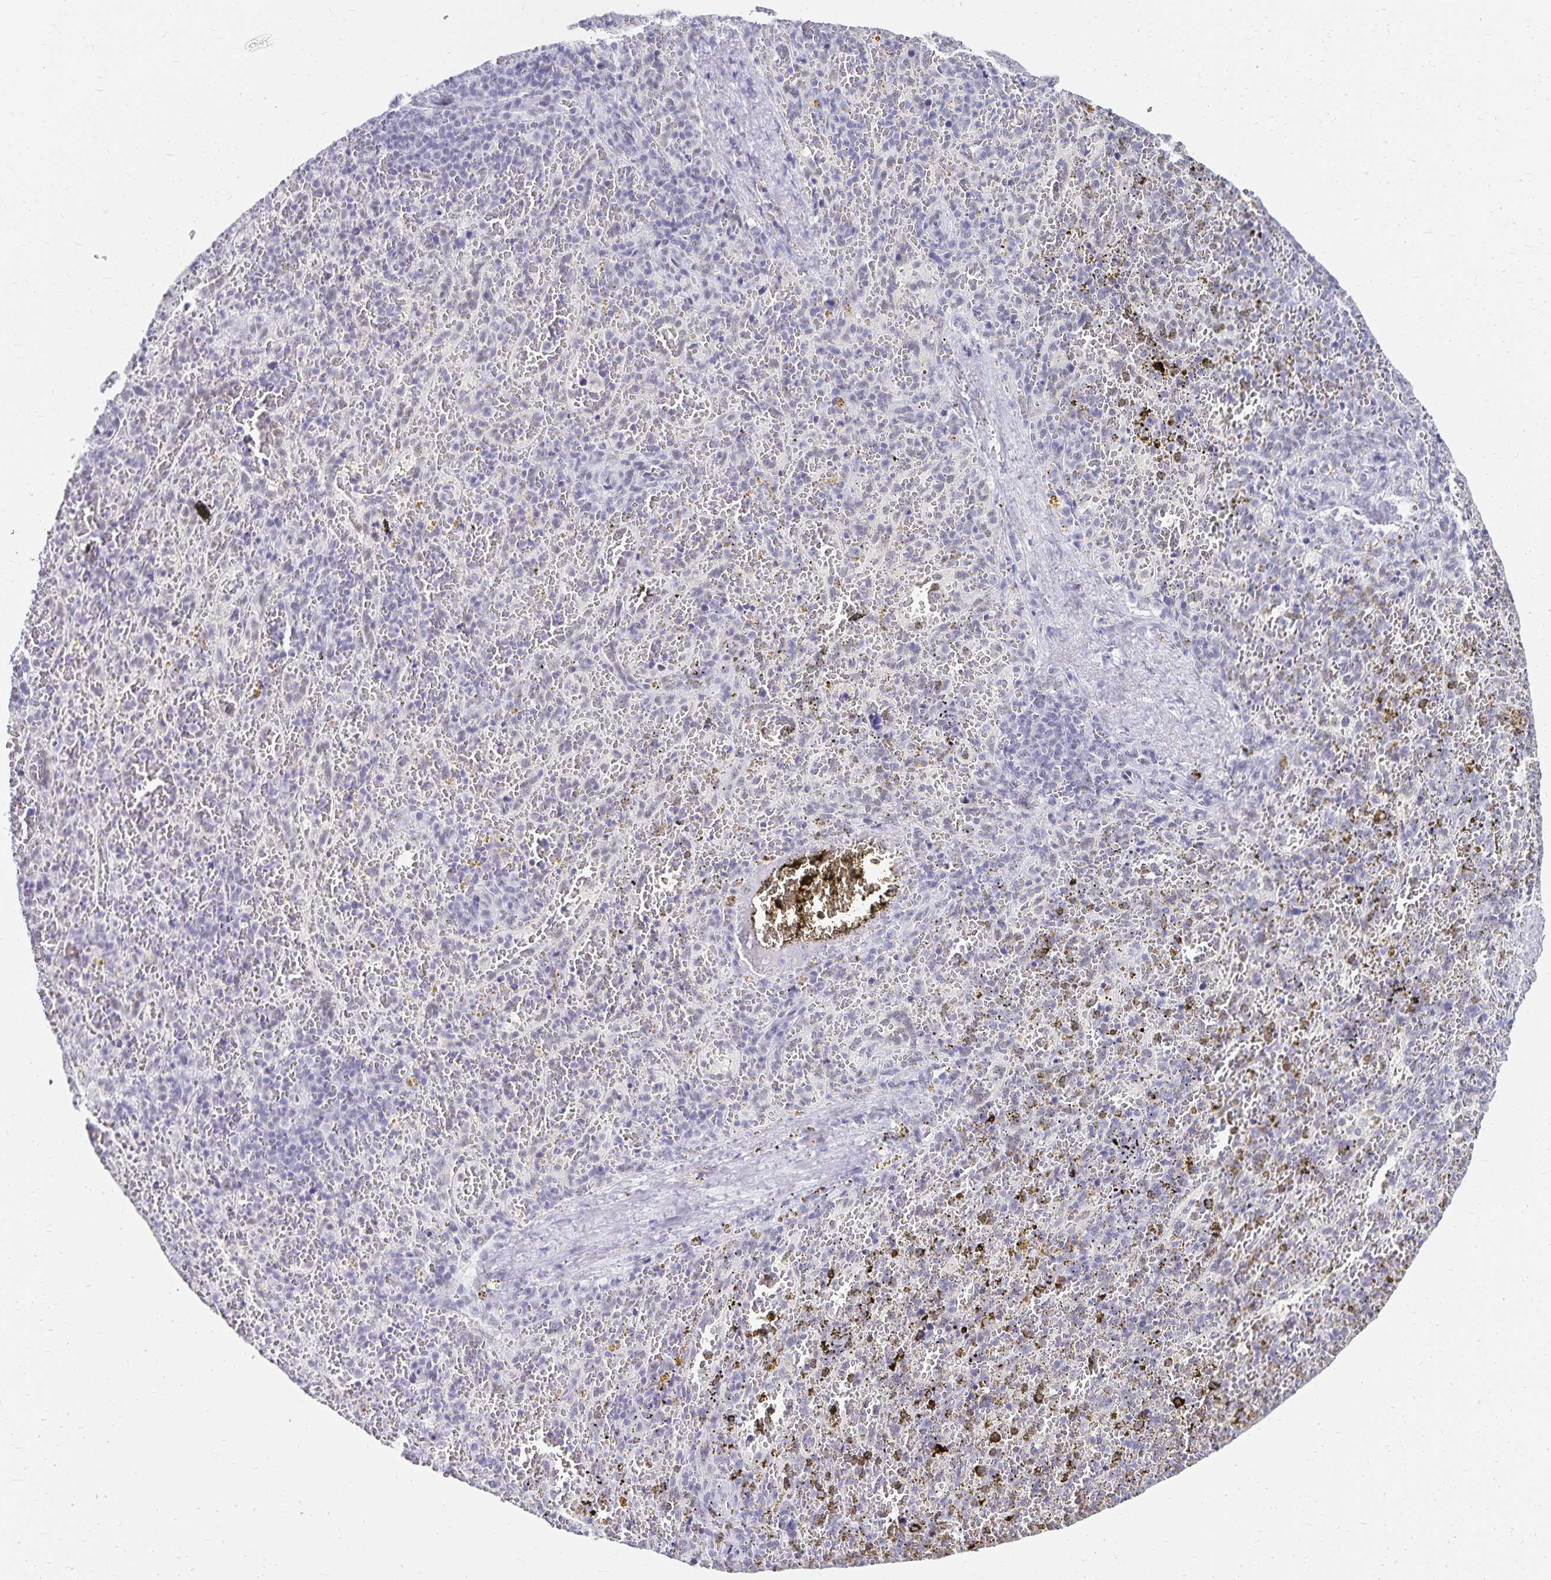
{"staining": {"intensity": "negative", "quantity": "none", "location": "none"}, "tissue": "spleen", "cell_type": "Cells in red pulp", "image_type": "normal", "snomed": [{"axis": "morphology", "description": "Normal tissue, NOS"}, {"axis": "topography", "description": "Spleen"}], "caption": "An immunohistochemistry image of benign spleen is shown. There is no staining in cells in red pulp of spleen. Brightfield microscopy of IHC stained with DAB (3,3'-diaminobenzidine) (brown) and hematoxylin (blue), captured at high magnification.", "gene": "C20orf85", "patient": {"sex": "female", "age": 50}}